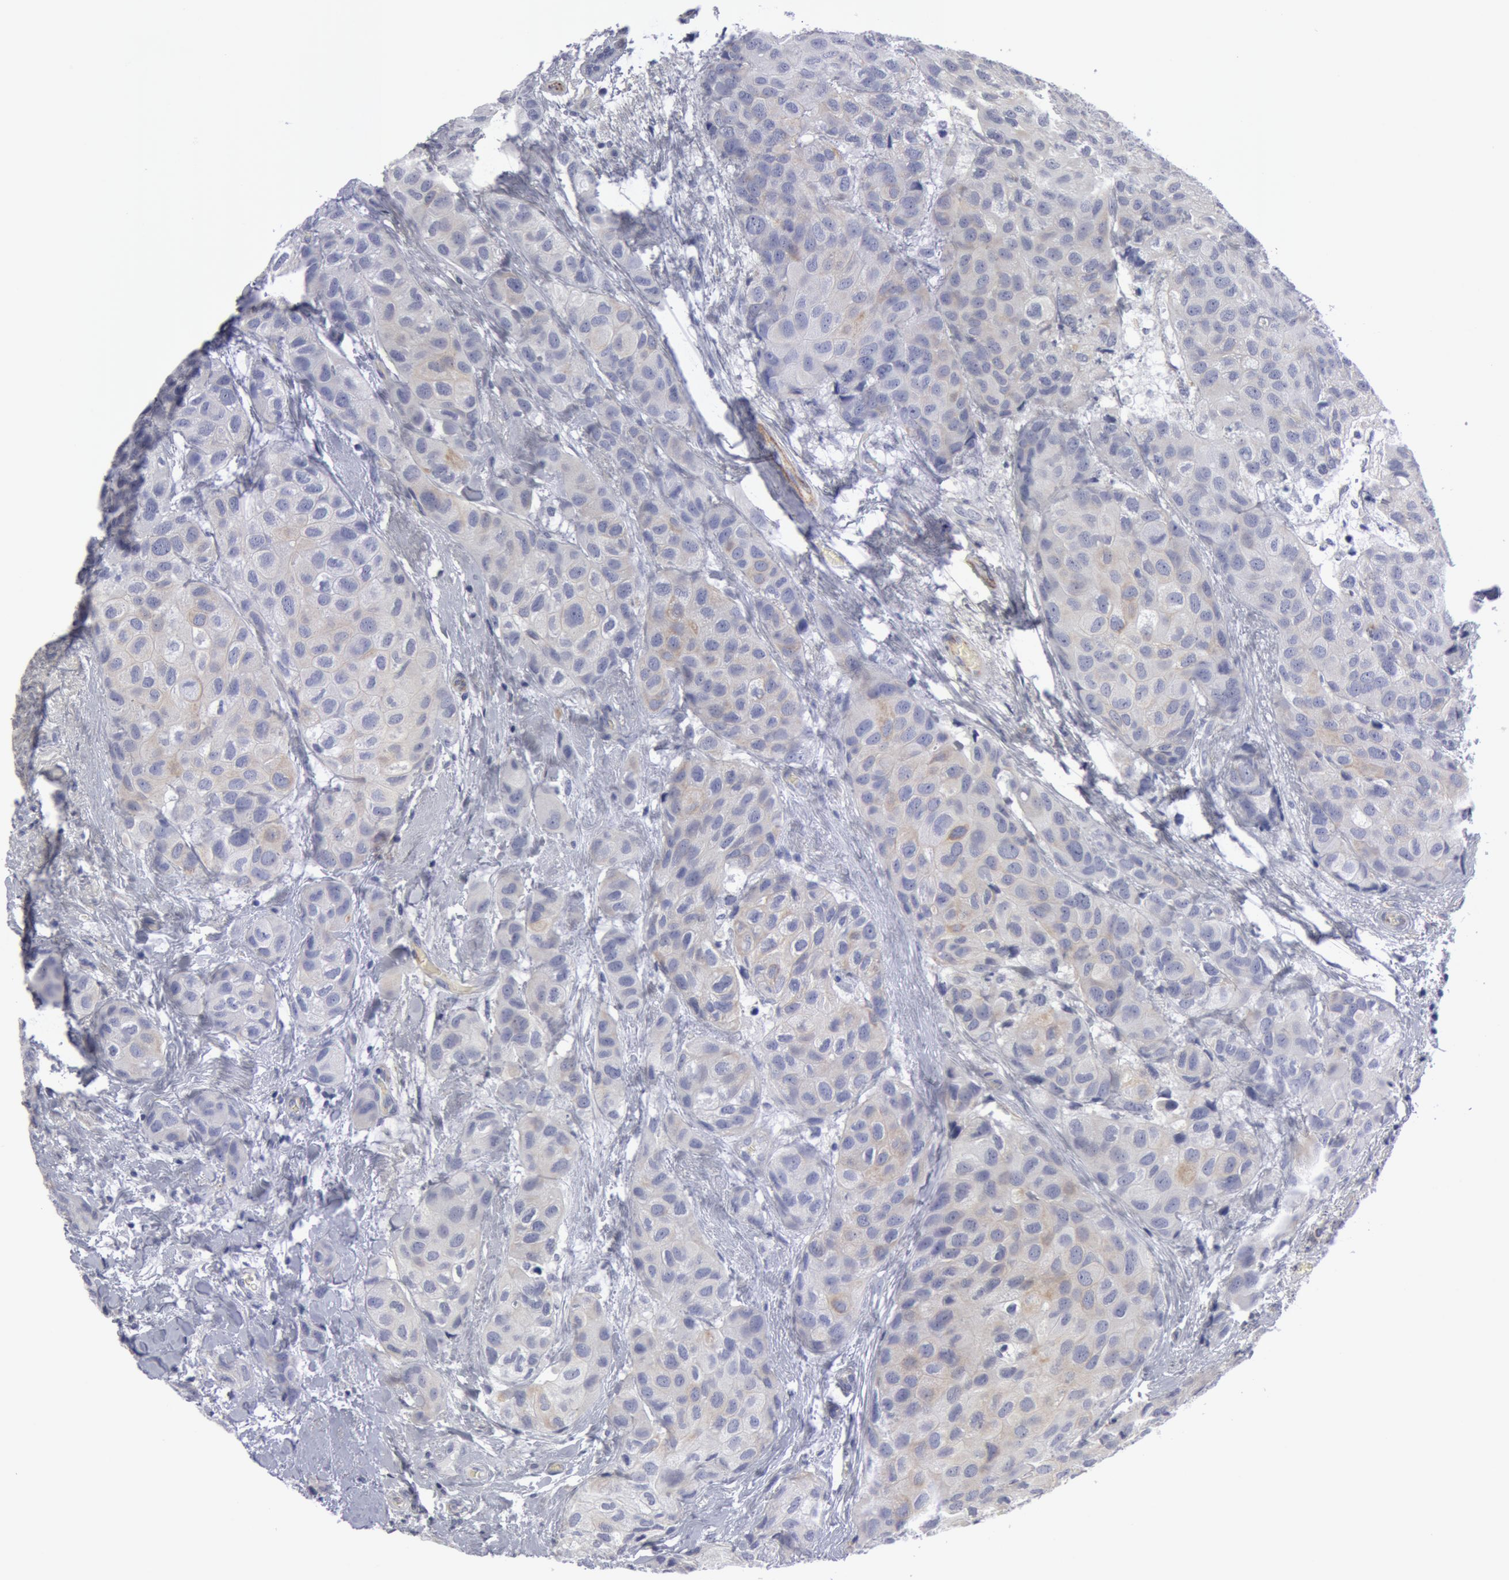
{"staining": {"intensity": "negative", "quantity": "none", "location": "none"}, "tissue": "breast cancer", "cell_type": "Tumor cells", "image_type": "cancer", "snomed": [{"axis": "morphology", "description": "Duct carcinoma"}, {"axis": "topography", "description": "Breast"}], "caption": "Immunohistochemistry (IHC) histopathology image of breast cancer stained for a protein (brown), which exhibits no expression in tumor cells. The staining is performed using DAB brown chromogen with nuclei counter-stained in using hematoxylin.", "gene": "SMC1B", "patient": {"sex": "female", "age": 68}}